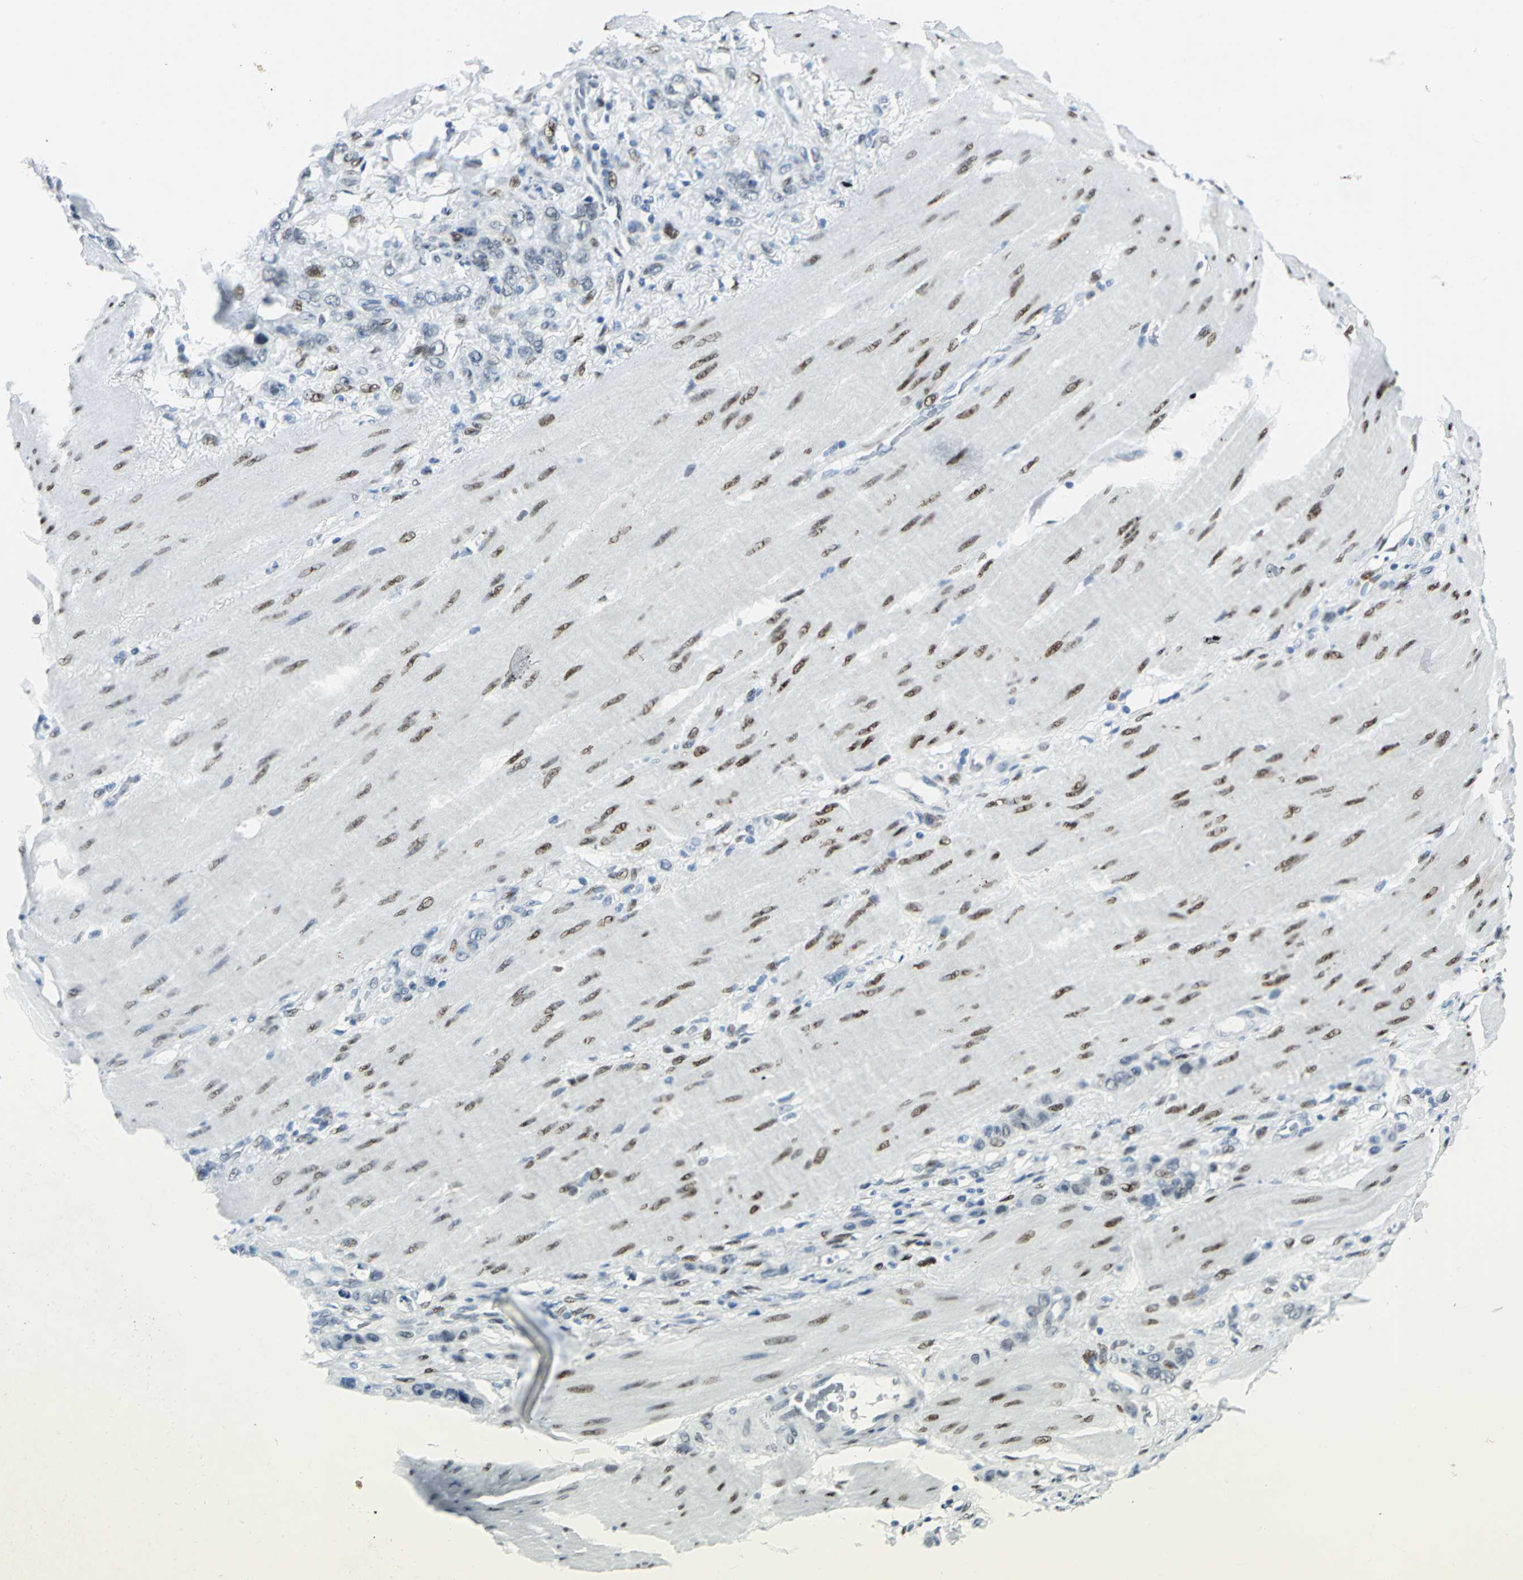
{"staining": {"intensity": "negative", "quantity": "none", "location": "none"}, "tissue": "stomach cancer", "cell_type": "Tumor cells", "image_type": "cancer", "snomed": [{"axis": "morphology", "description": "Normal tissue, NOS"}, {"axis": "morphology", "description": "Adenocarcinoma, NOS"}, {"axis": "topography", "description": "Stomach"}], "caption": "Stomach cancer stained for a protein using immunohistochemistry shows no staining tumor cells.", "gene": "MEIS2", "patient": {"sex": "male", "age": 82}}